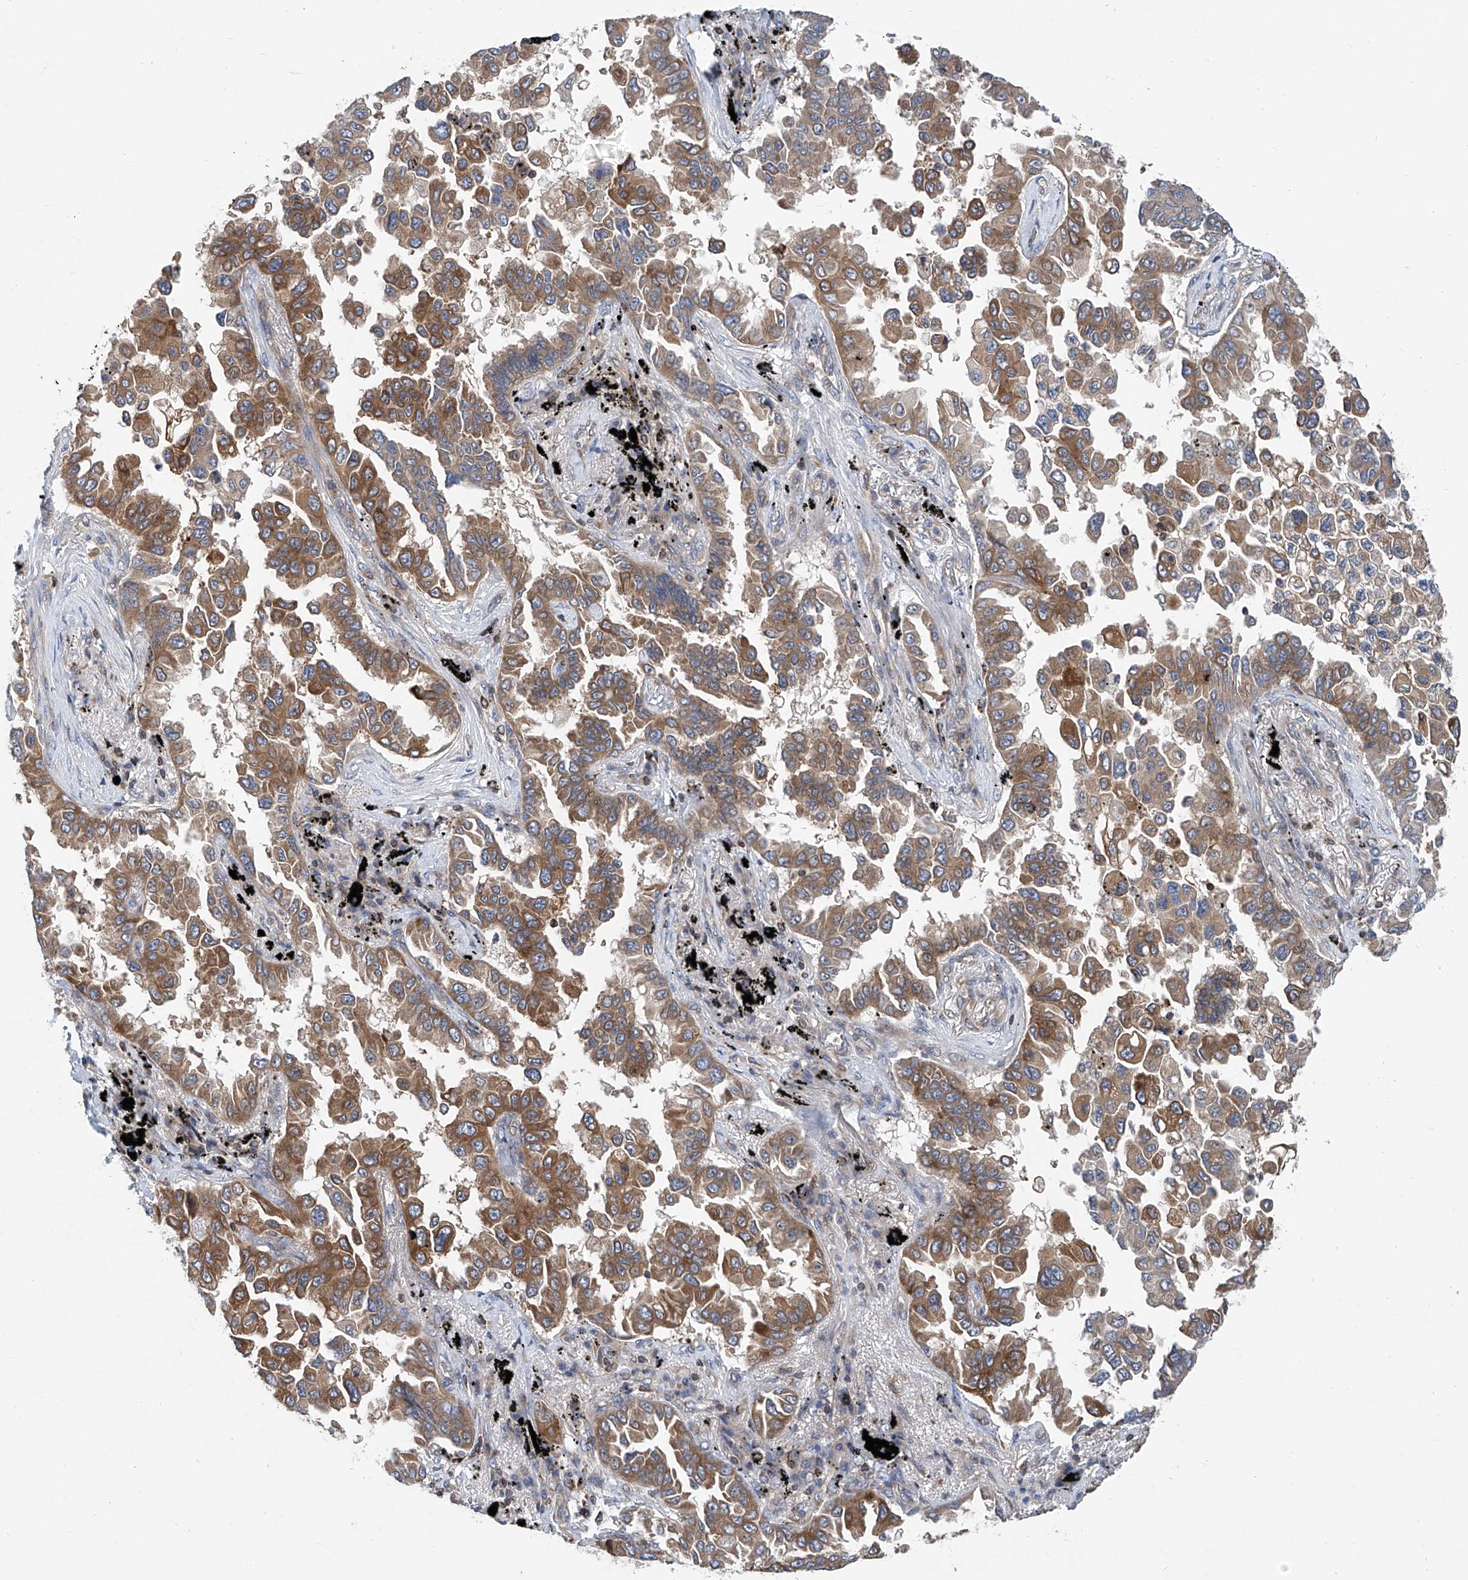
{"staining": {"intensity": "moderate", "quantity": ">75%", "location": "cytoplasmic/membranous"}, "tissue": "lung cancer", "cell_type": "Tumor cells", "image_type": "cancer", "snomed": [{"axis": "morphology", "description": "Adenocarcinoma, NOS"}, {"axis": "topography", "description": "Lung"}], "caption": "Lung adenocarcinoma was stained to show a protein in brown. There is medium levels of moderate cytoplasmic/membranous positivity in approximately >75% of tumor cells.", "gene": "TRIM38", "patient": {"sex": "female", "age": 67}}